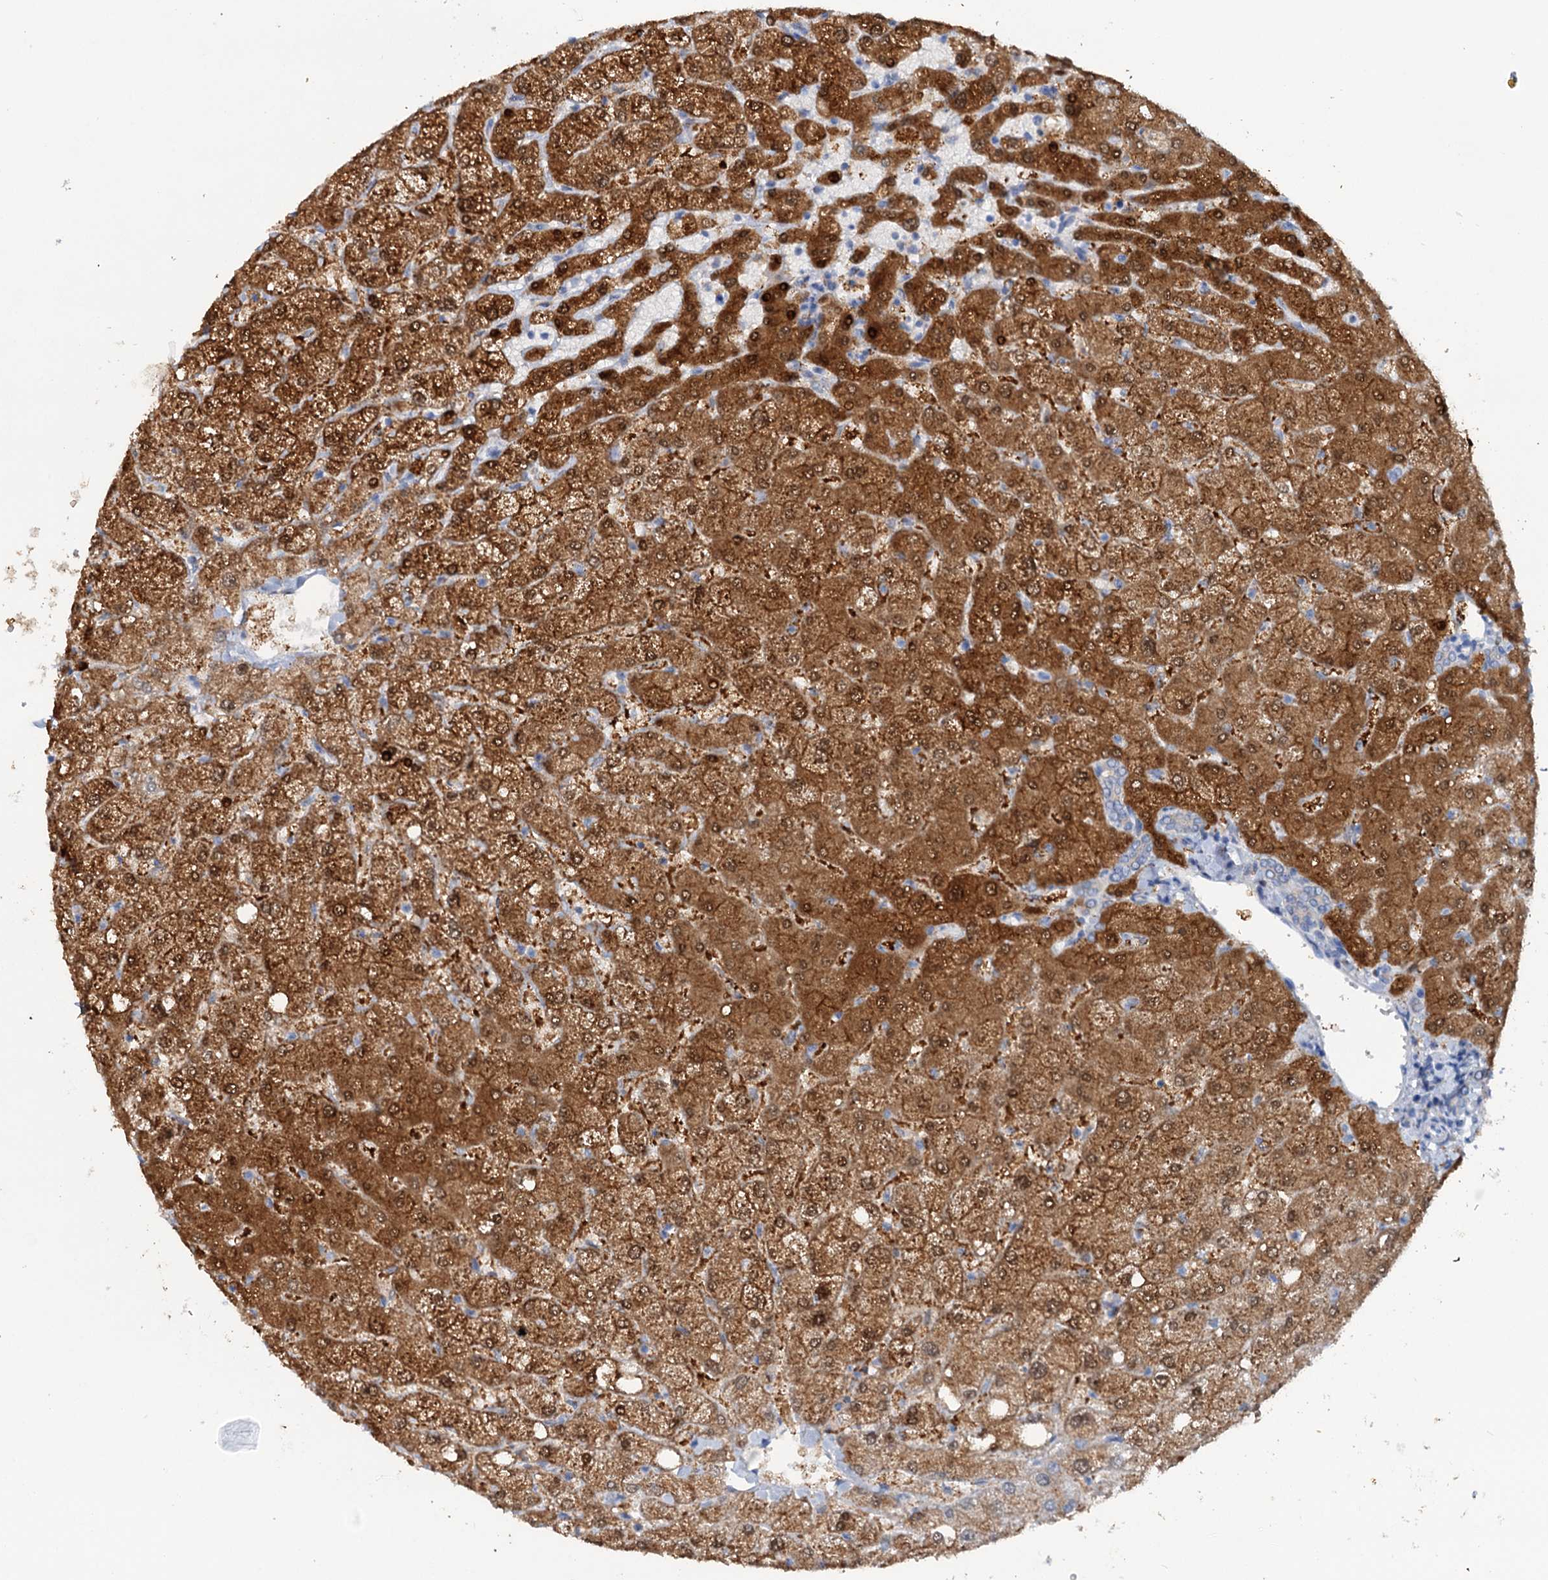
{"staining": {"intensity": "negative", "quantity": "none", "location": "none"}, "tissue": "liver", "cell_type": "Cholangiocytes", "image_type": "normal", "snomed": [{"axis": "morphology", "description": "Normal tissue, NOS"}, {"axis": "topography", "description": "Liver"}], "caption": "Immunohistochemistry photomicrograph of unremarkable human liver stained for a protein (brown), which reveals no positivity in cholangiocytes.", "gene": "IL17RD", "patient": {"sex": "female", "age": 54}}